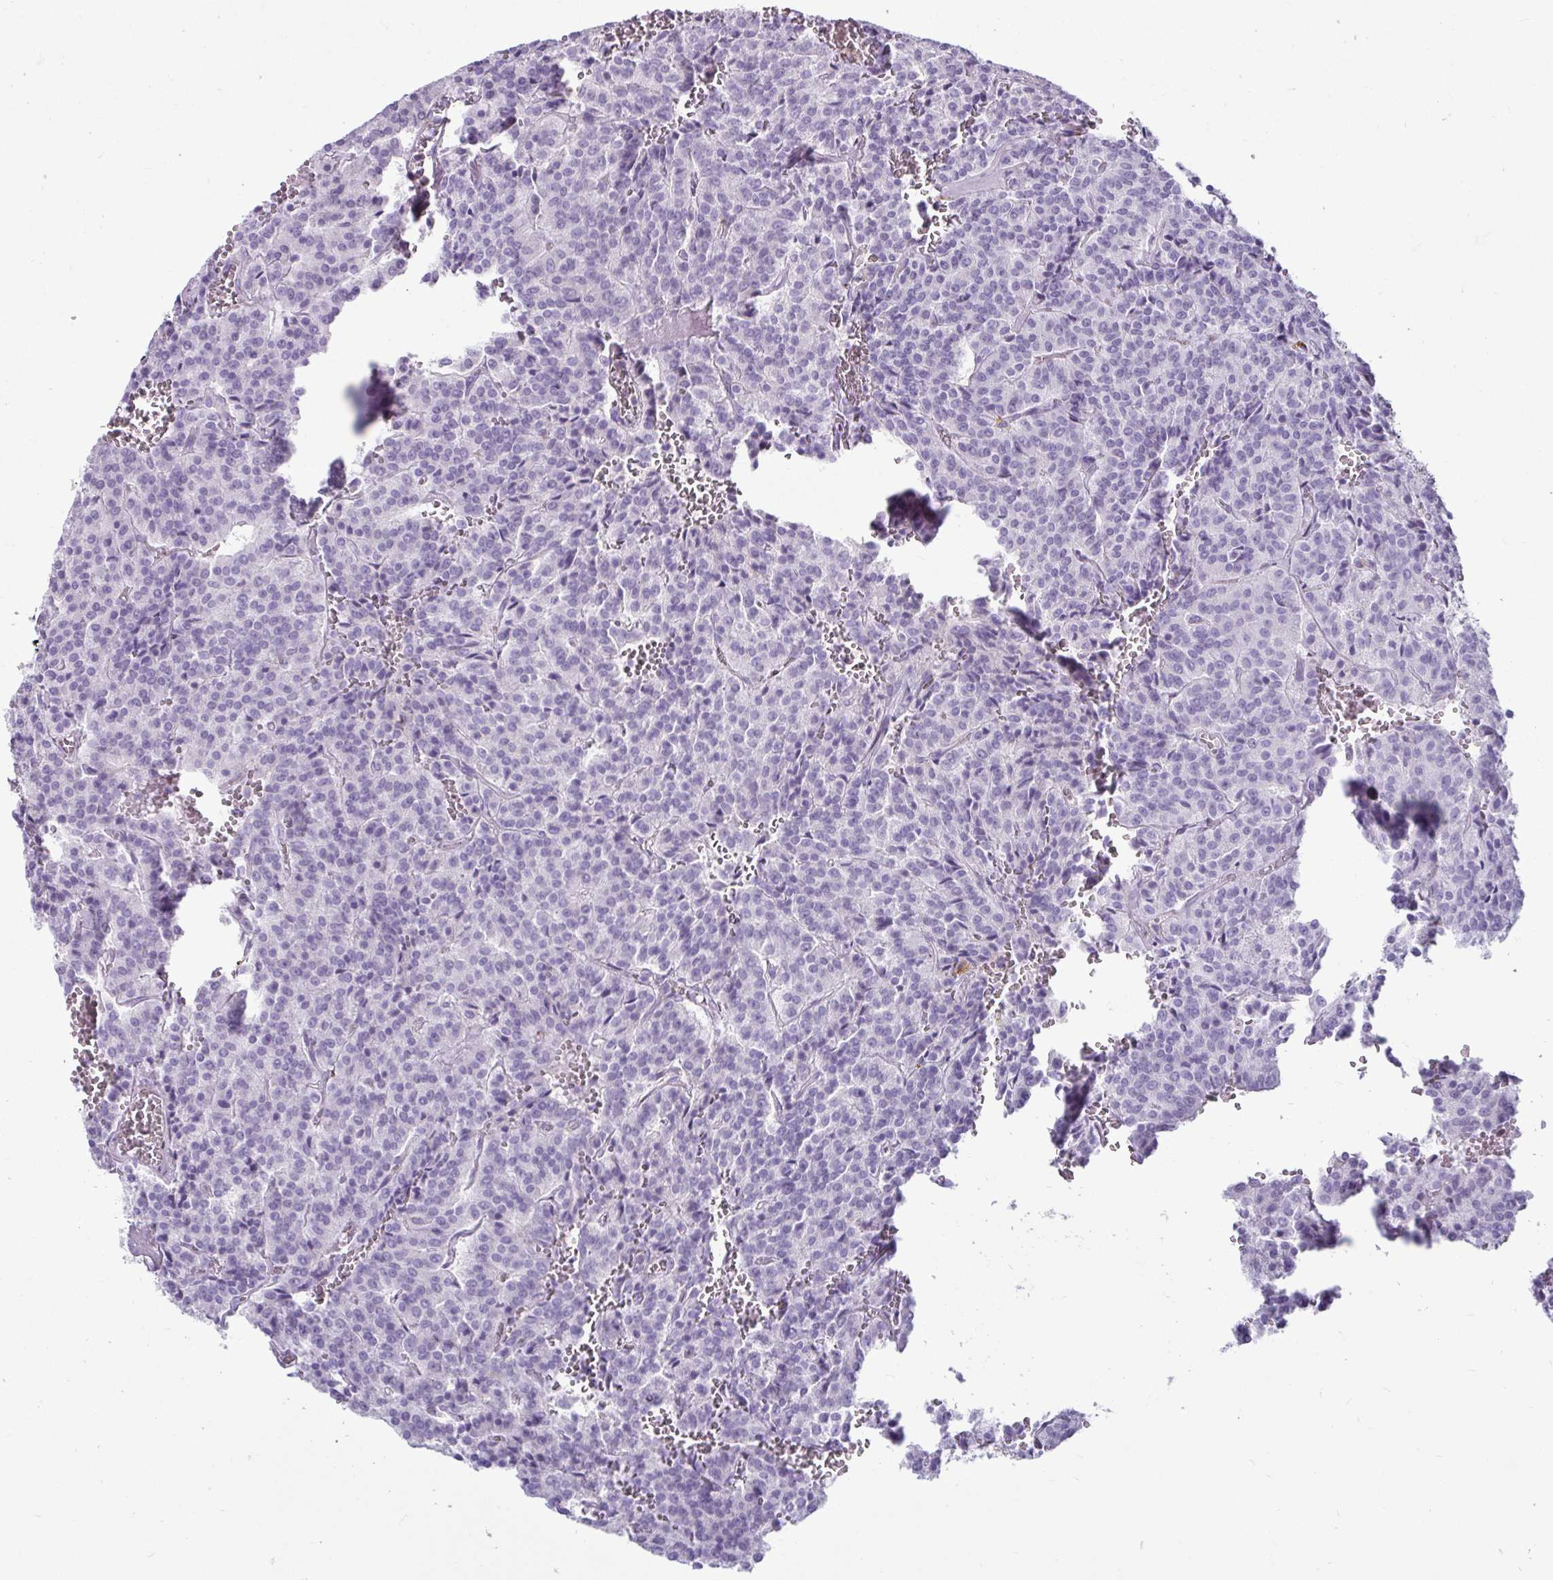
{"staining": {"intensity": "negative", "quantity": "none", "location": "none"}, "tissue": "carcinoid", "cell_type": "Tumor cells", "image_type": "cancer", "snomed": [{"axis": "morphology", "description": "Carcinoid, malignant, NOS"}, {"axis": "topography", "description": "Lung"}], "caption": "Micrograph shows no protein positivity in tumor cells of carcinoid tissue.", "gene": "CTSZ", "patient": {"sex": "male", "age": 70}}